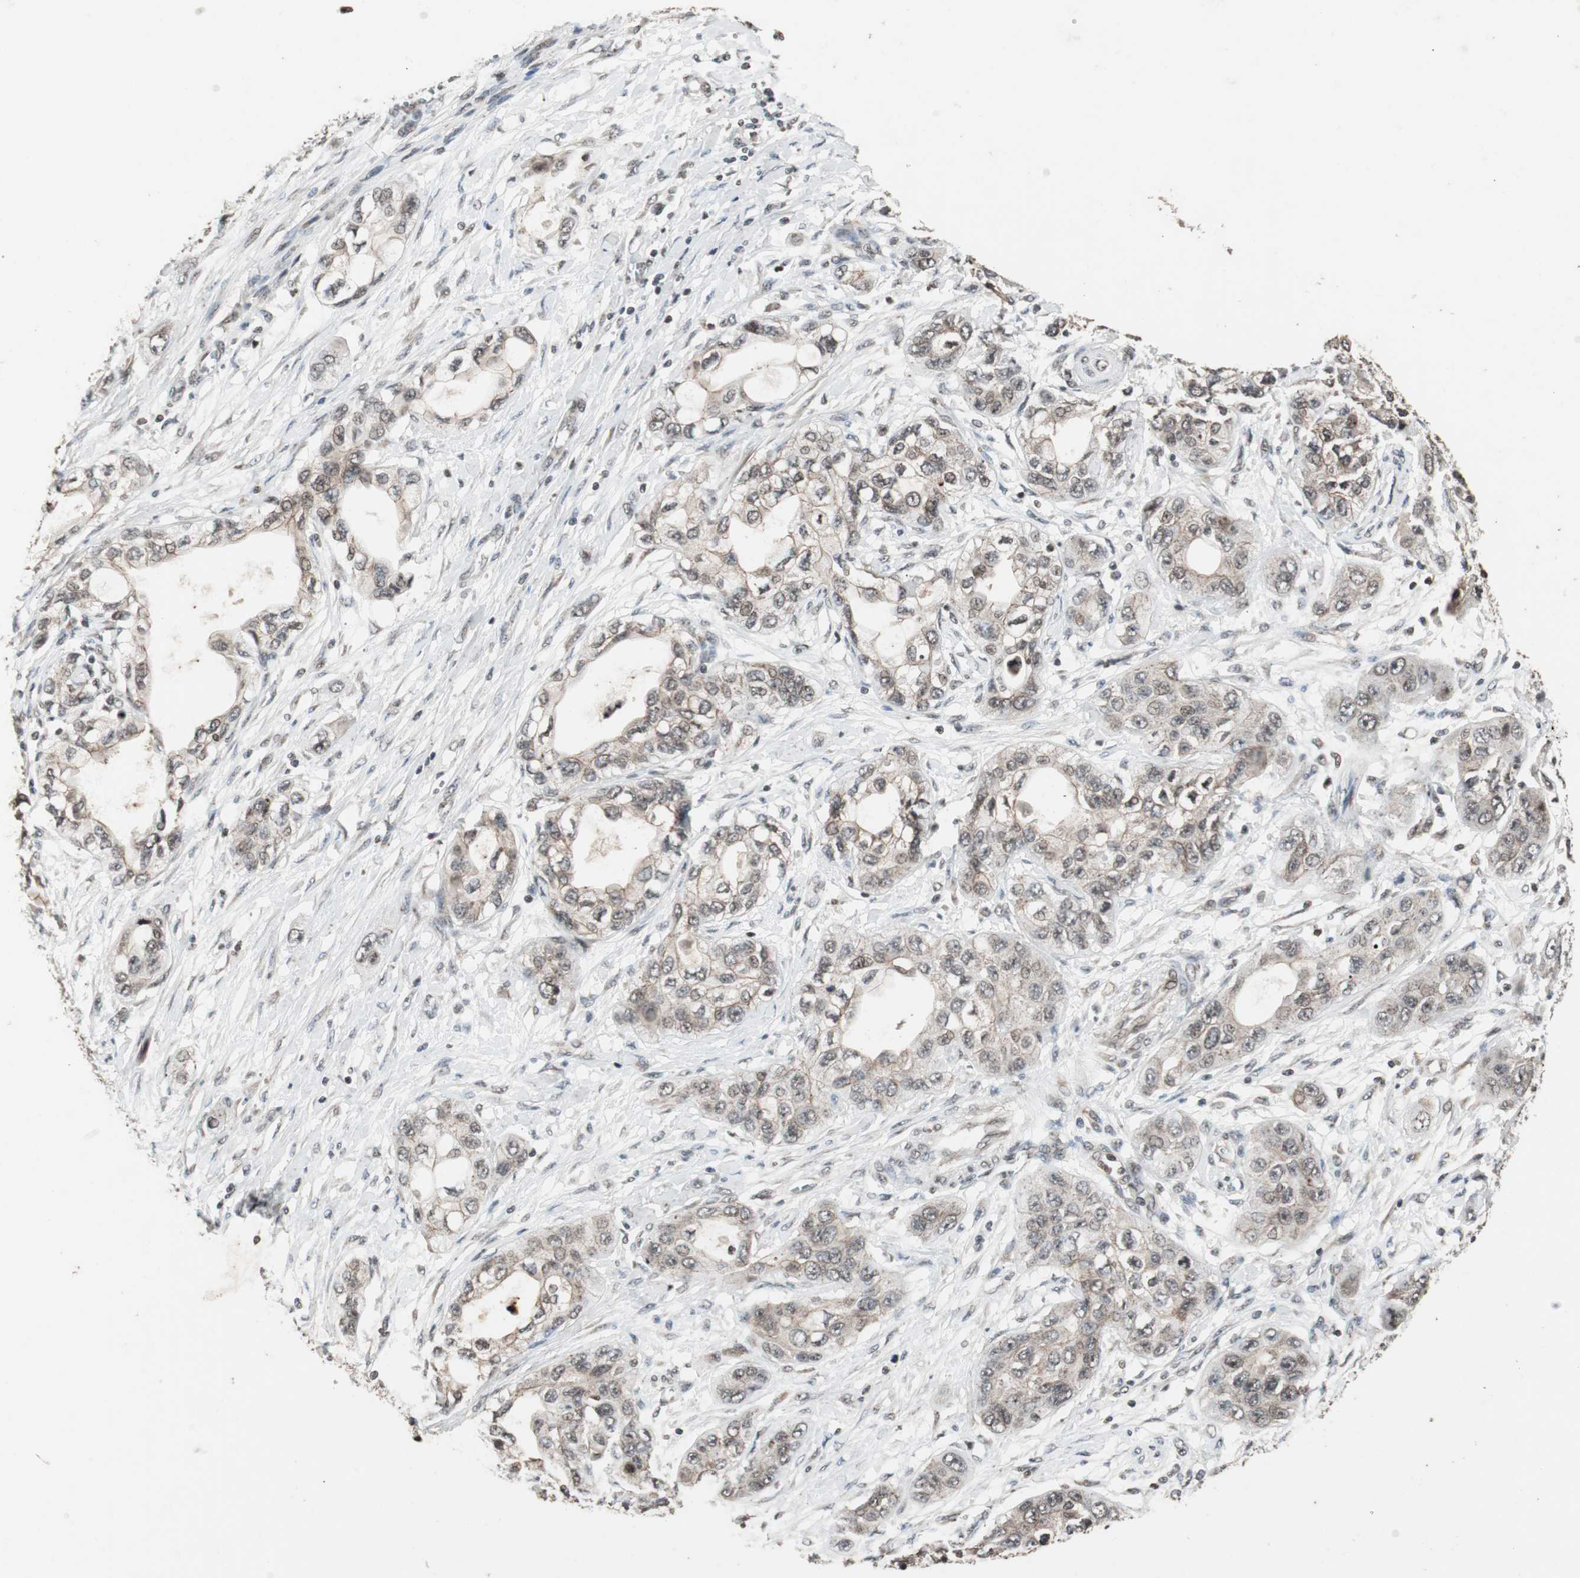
{"staining": {"intensity": "weak", "quantity": "25%-75%", "location": "cytoplasmic/membranous"}, "tissue": "pancreatic cancer", "cell_type": "Tumor cells", "image_type": "cancer", "snomed": [{"axis": "morphology", "description": "Adenocarcinoma, NOS"}, {"axis": "topography", "description": "Pancreas"}], "caption": "About 25%-75% of tumor cells in human pancreatic cancer (adenocarcinoma) reveal weak cytoplasmic/membranous protein expression as visualized by brown immunohistochemical staining.", "gene": "ZFC3H1", "patient": {"sex": "female", "age": 70}}